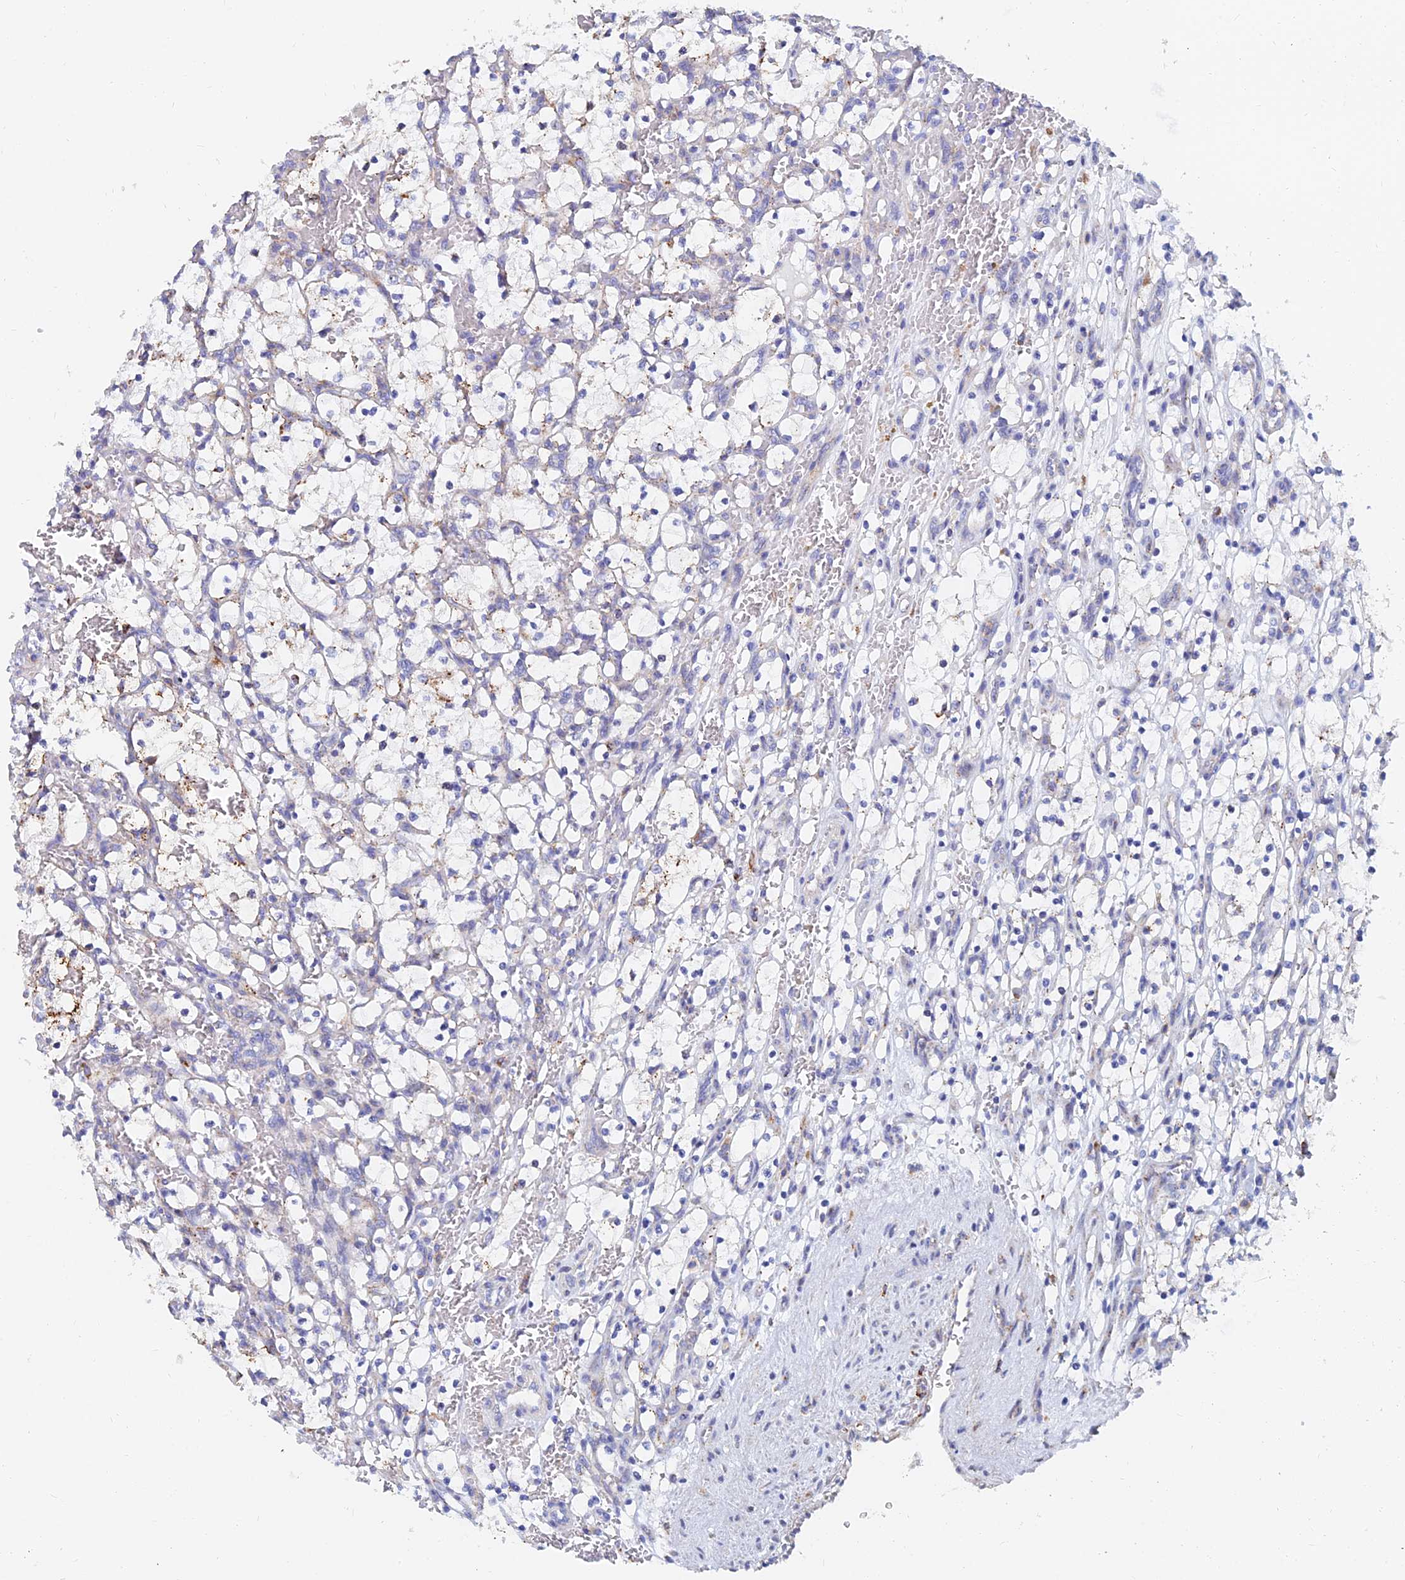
{"staining": {"intensity": "weak", "quantity": "<25%", "location": "cytoplasmic/membranous"}, "tissue": "renal cancer", "cell_type": "Tumor cells", "image_type": "cancer", "snomed": [{"axis": "morphology", "description": "Adenocarcinoma, NOS"}, {"axis": "topography", "description": "Kidney"}], "caption": "DAB (3,3'-diaminobenzidine) immunohistochemical staining of renal cancer displays no significant staining in tumor cells. (Stains: DAB (3,3'-diaminobenzidine) IHC with hematoxylin counter stain, Microscopy: brightfield microscopy at high magnification).", "gene": "SPNS1", "patient": {"sex": "female", "age": 69}}